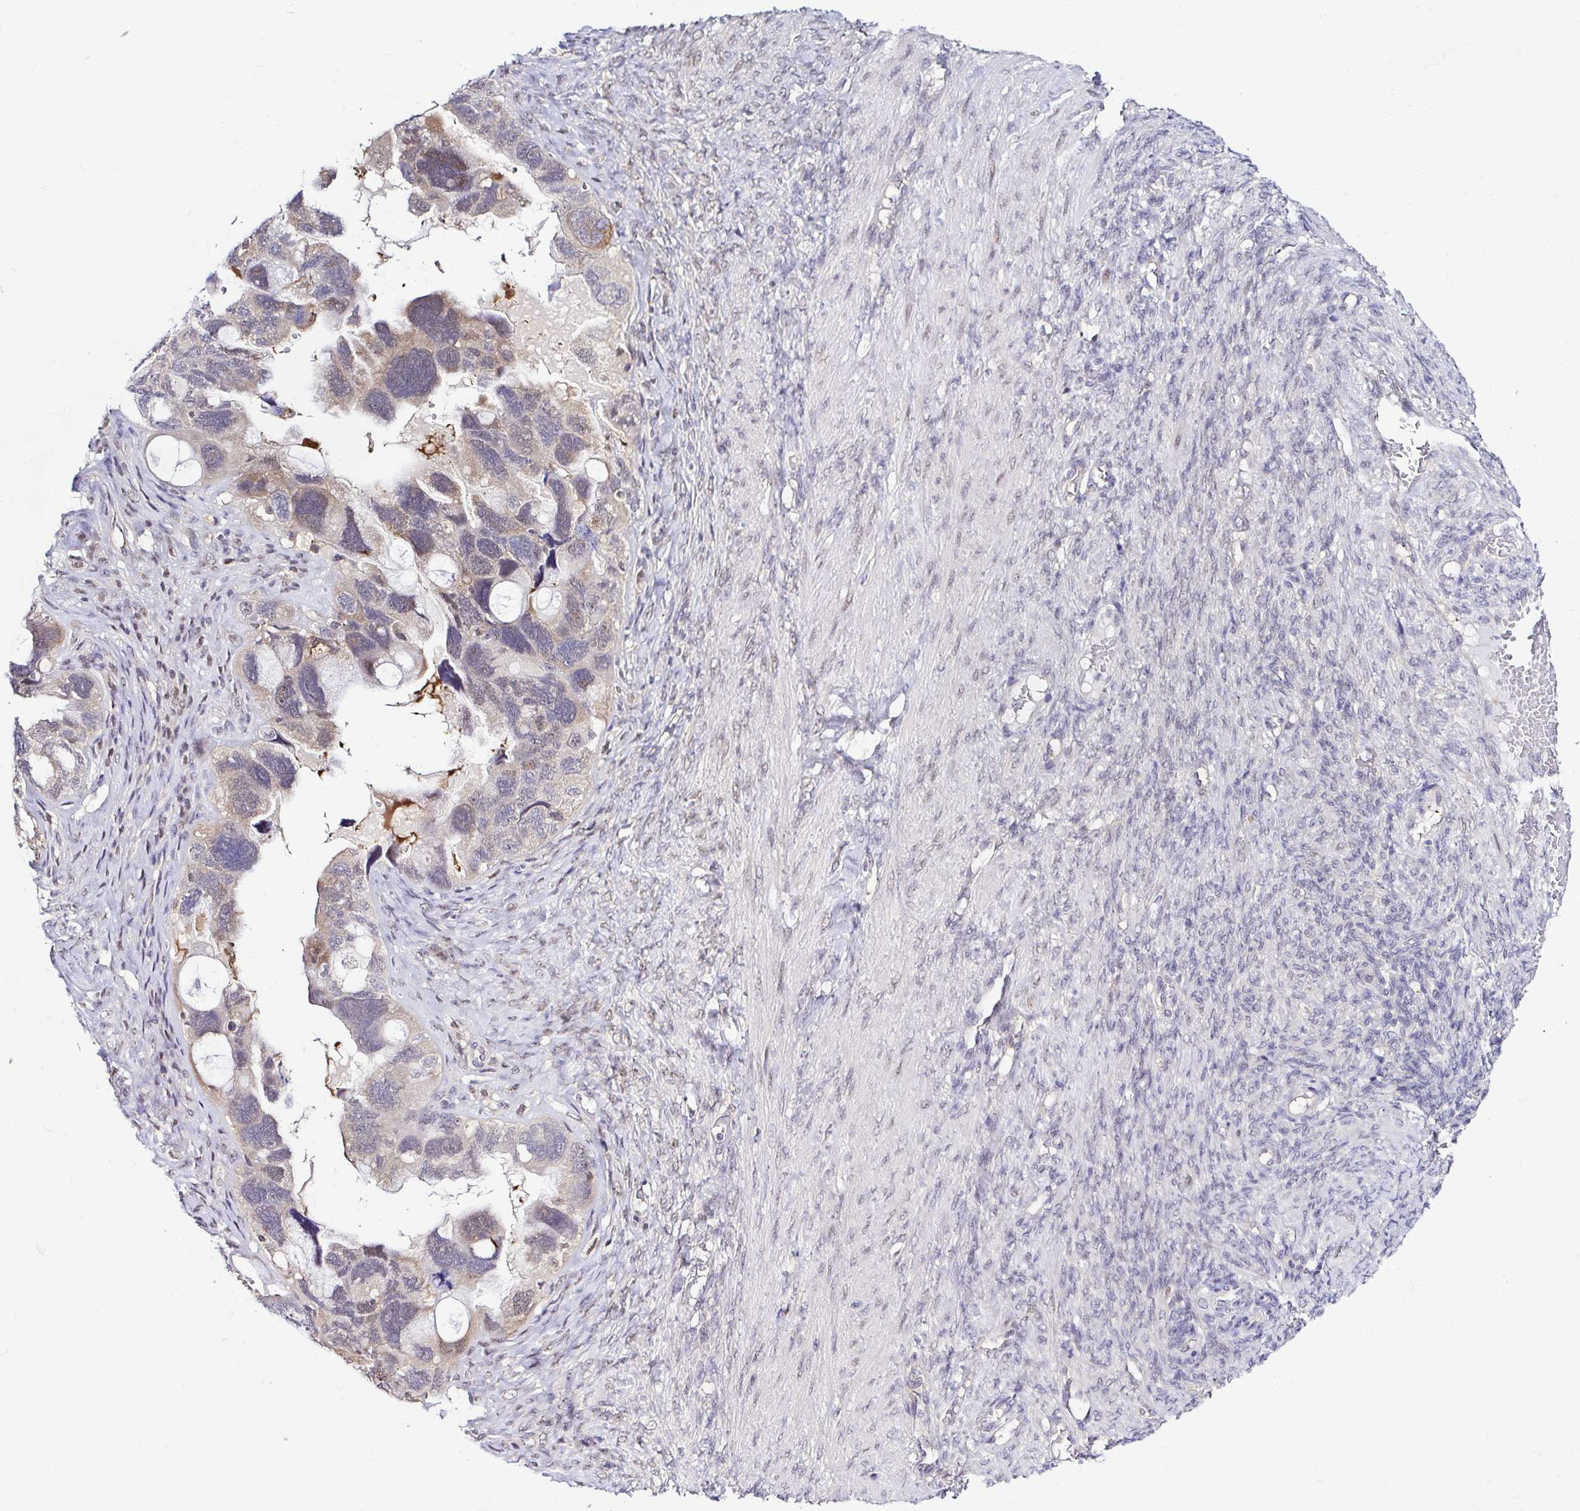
{"staining": {"intensity": "weak", "quantity": "<25%", "location": "cytoplasmic/membranous,nuclear"}, "tissue": "ovarian cancer", "cell_type": "Tumor cells", "image_type": "cancer", "snomed": [{"axis": "morphology", "description": "Cystadenocarcinoma, serous, NOS"}, {"axis": "topography", "description": "Ovary"}], "caption": "A micrograph of ovarian cancer (serous cystadenocarcinoma) stained for a protein displays no brown staining in tumor cells.", "gene": "PSMD3", "patient": {"sex": "female", "age": 60}}